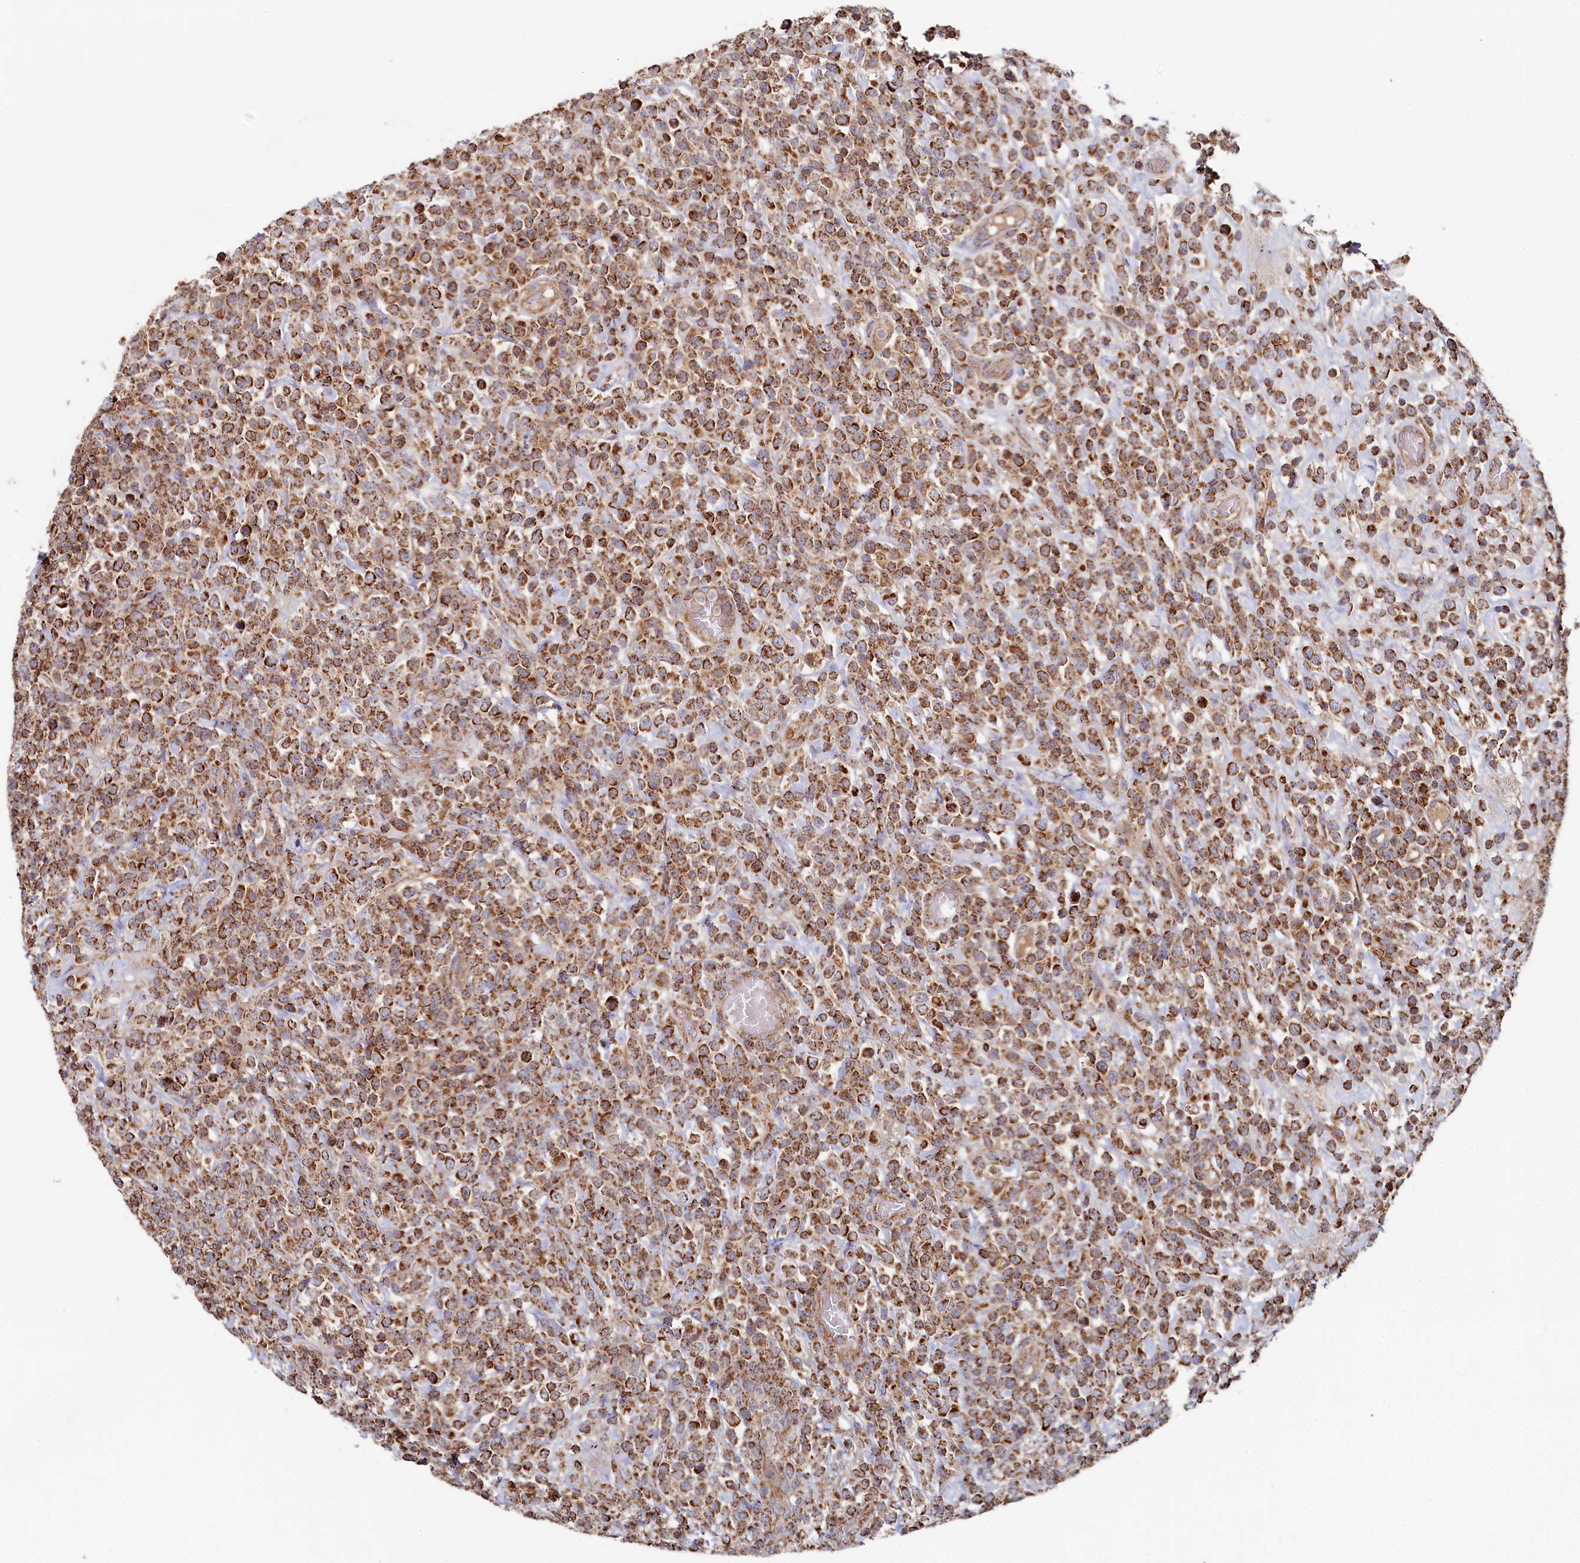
{"staining": {"intensity": "moderate", "quantity": ">75%", "location": "cytoplasmic/membranous"}, "tissue": "lymphoma", "cell_type": "Tumor cells", "image_type": "cancer", "snomed": [{"axis": "morphology", "description": "Malignant lymphoma, non-Hodgkin's type, High grade"}, {"axis": "topography", "description": "Colon"}], "caption": "The photomicrograph shows a brown stain indicating the presence of a protein in the cytoplasmic/membranous of tumor cells in malignant lymphoma, non-Hodgkin's type (high-grade).", "gene": "HAUS2", "patient": {"sex": "female", "age": 53}}